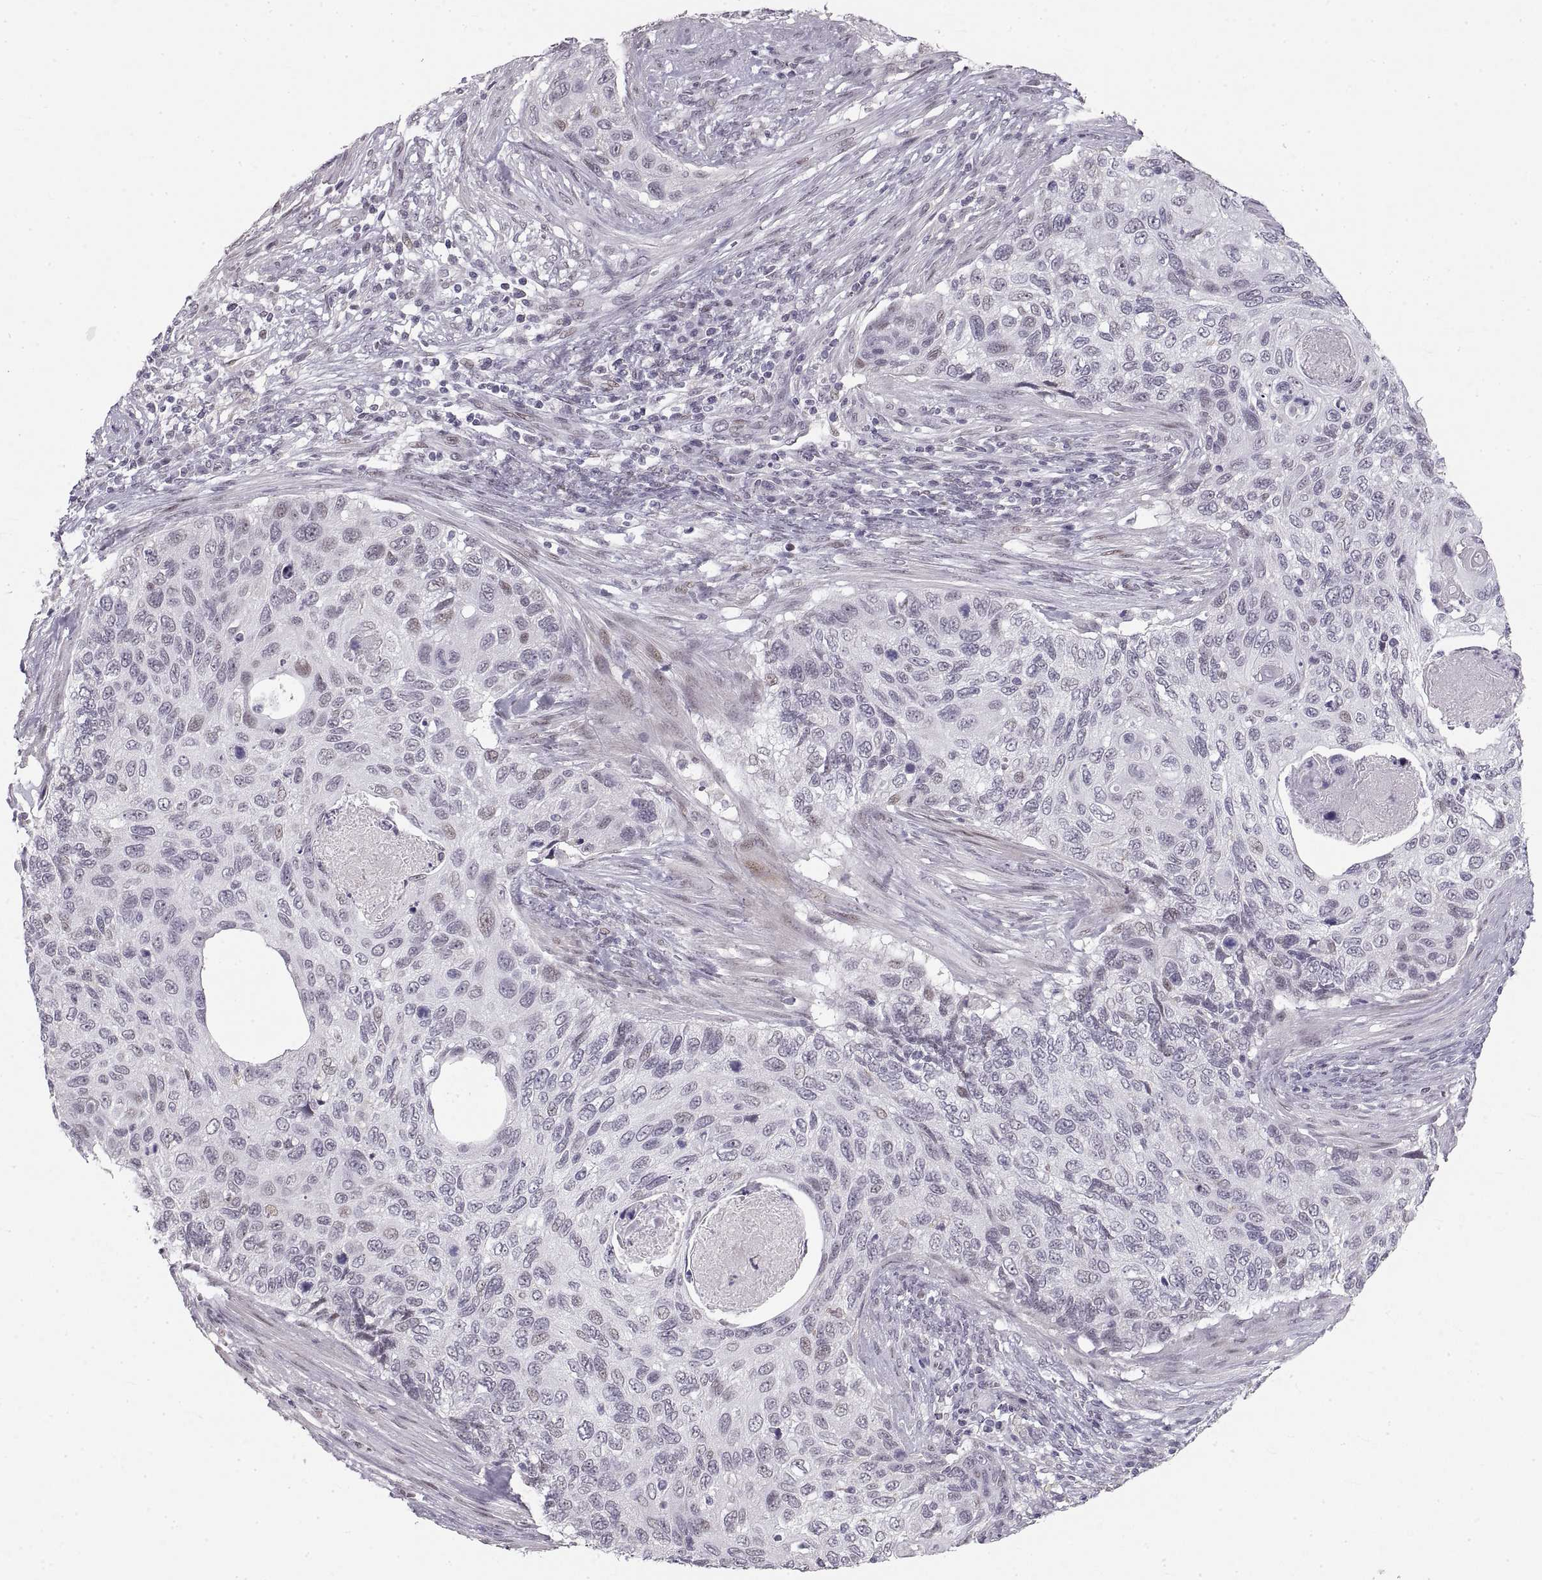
{"staining": {"intensity": "weak", "quantity": "<25%", "location": "cytoplasmic/membranous"}, "tissue": "cervical cancer", "cell_type": "Tumor cells", "image_type": "cancer", "snomed": [{"axis": "morphology", "description": "Squamous cell carcinoma, NOS"}, {"axis": "topography", "description": "Cervix"}], "caption": "High power microscopy histopathology image of an IHC photomicrograph of cervical cancer (squamous cell carcinoma), revealing no significant positivity in tumor cells. (Brightfield microscopy of DAB immunohistochemistry at high magnification).", "gene": "NANOS3", "patient": {"sex": "female", "age": 70}}